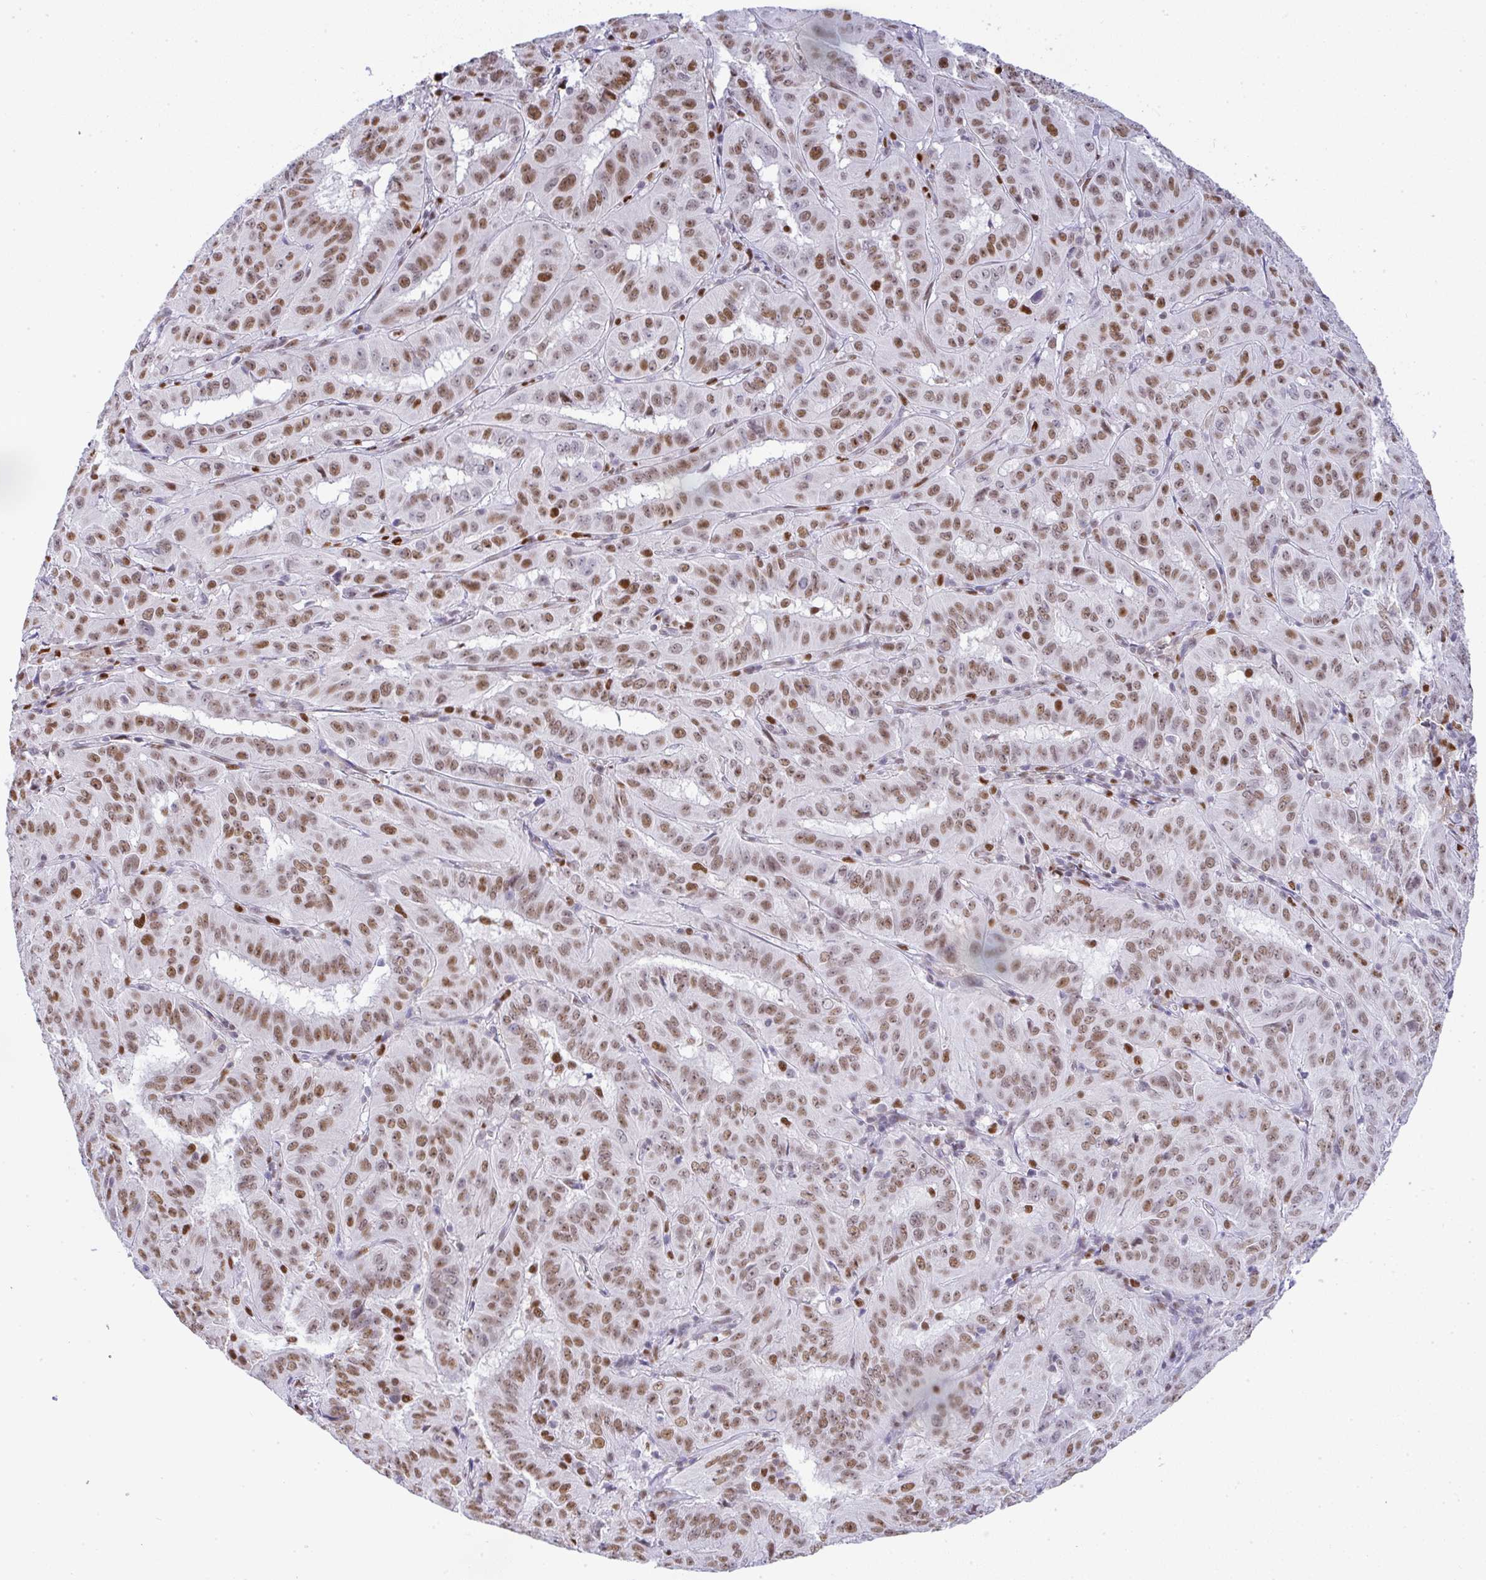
{"staining": {"intensity": "moderate", "quantity": ">75%", "location": "nuclear"}, "tissue": "pancreatic cancer", "cell_type": "Tumor cells", "image_type": "cancer", "snomed": [{"axis": "morphology", "description": "Adenocarcinoma, NOS"}, {"axis": "topography", "description": "Pancreas"}], "caption": "Brown immunohistochemical staining in human pancreatic cancer (adenocarcinoma) exhibits moderate nuclear expression in about >75% of tumor cells.", "gene": "BBX", "patient": {"sex": "male", "age": 63}}